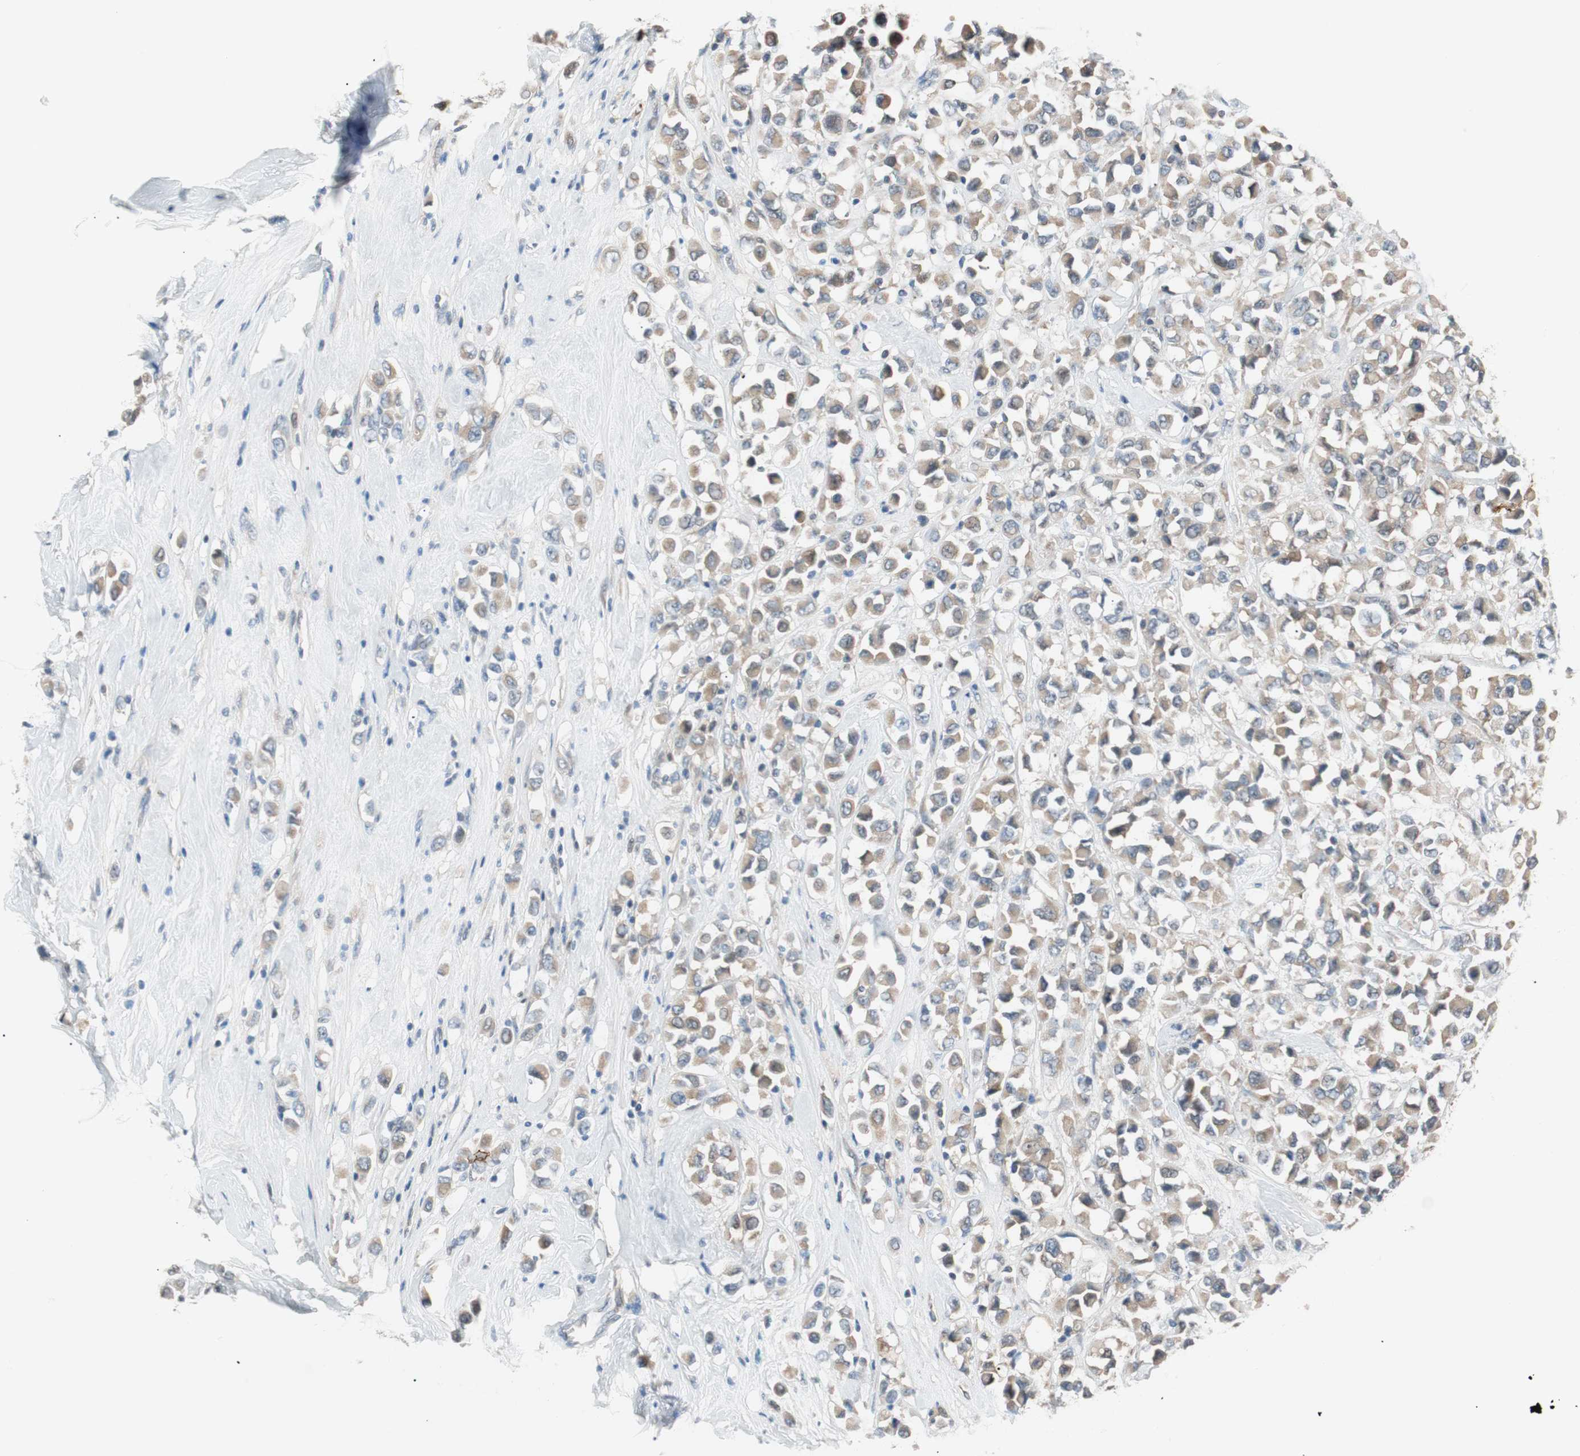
{"staining": {"intensity": "weak", "quantity": ">75%", "location": "cytoplasmic/membranous"}, "tissue": "breast cancer", "cell_type": "Tumor cells", "image_type": "cancer", "snomed": [{"axis": "morphology", "description": "Duct carcinoma"}, {"axis": "topography", "description": "Breast"}], "caption": "Immunohistochemistry of breast cancer demonstrates low levels of weak cytoplasmic/membranous staining in about >75% of tumor cells.", "gene": "PCK1", "patient": {"sex": "female", "age": 61}}